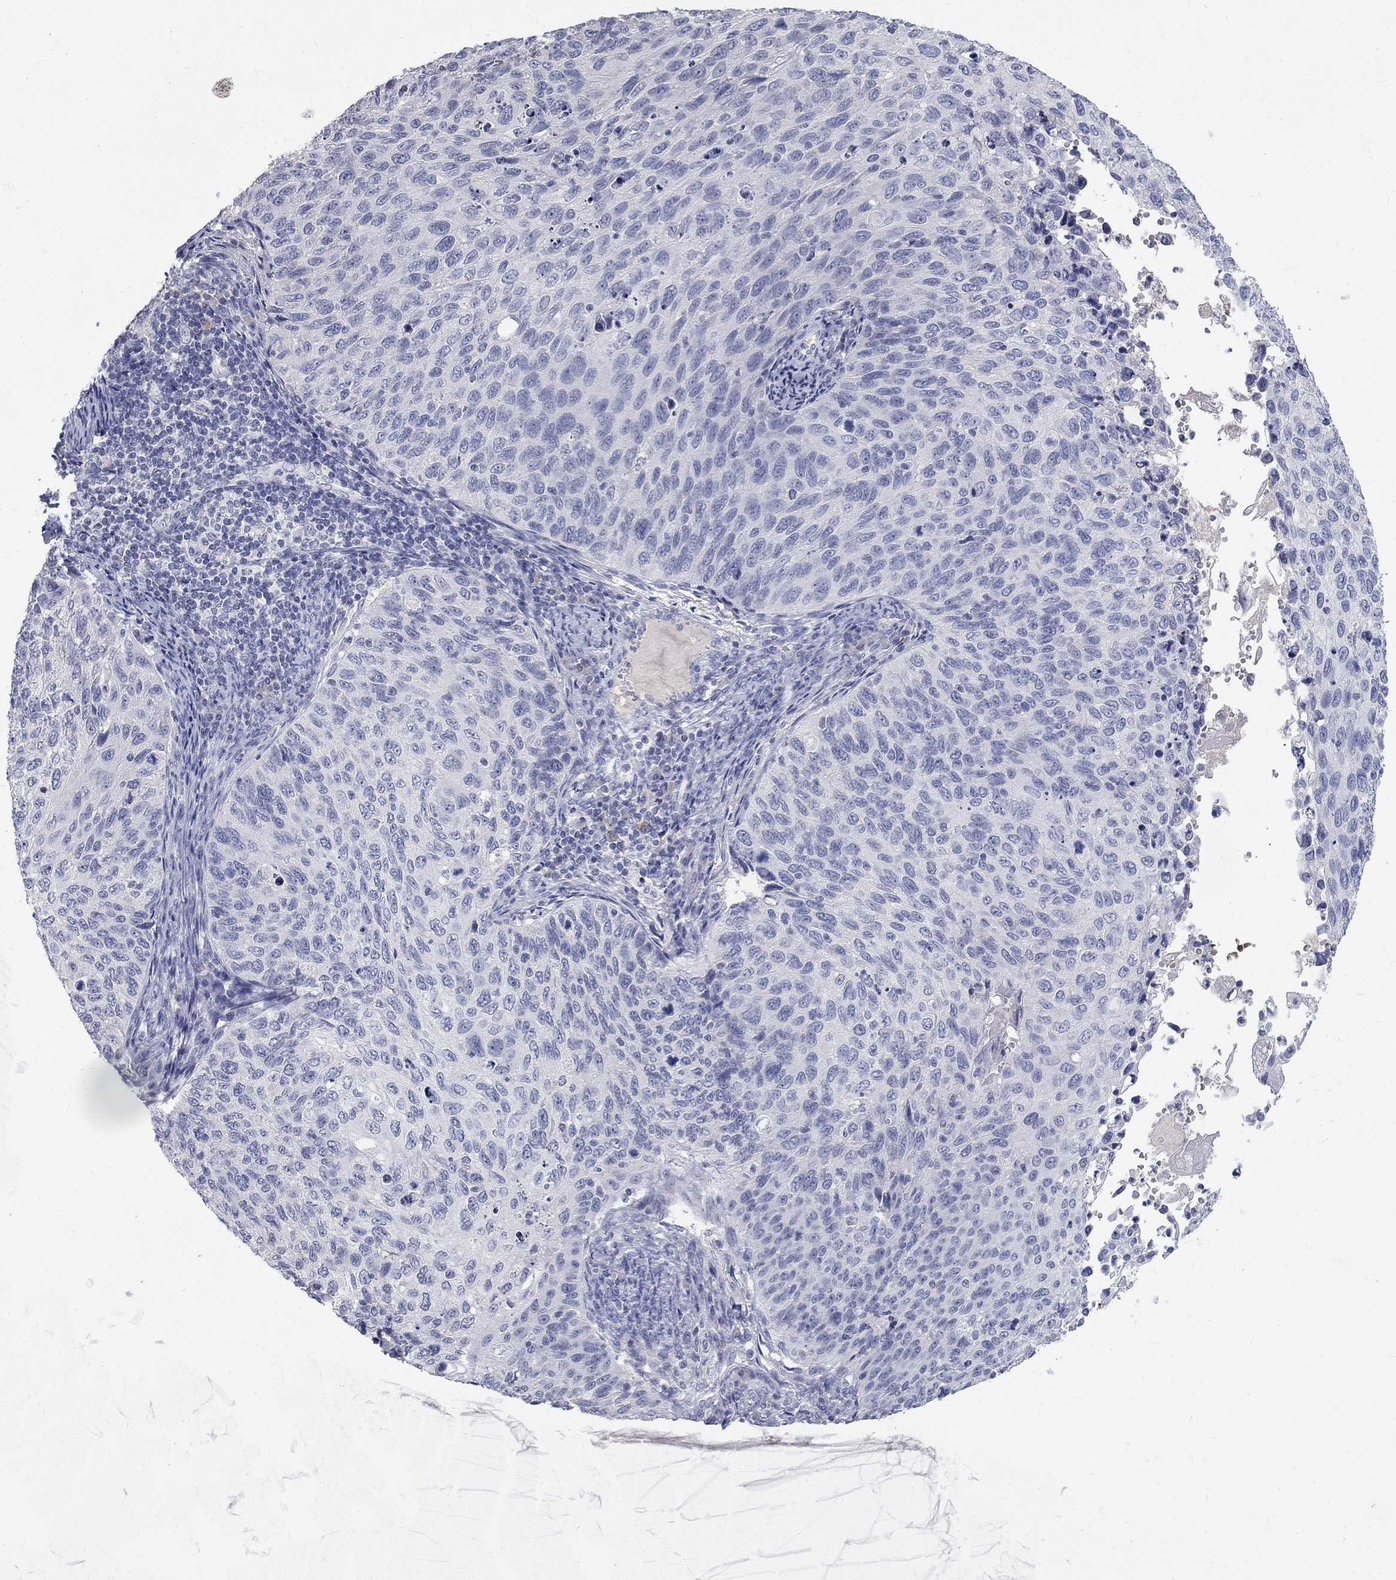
{"staining": {"intensity": "negative", "quantity": "none", "location": "none"}, "tissue": "cervical cancer", "cell_type": "Tumor cells", "image_type": "cancer", "snomed": [{"axis": "morphology", "description": "Squamous cell carcinoma, NOS"}, {"axis": "topography", "description": "Cervix"}], "caption": "The image shows no staining of tumor cells in cervical cancer. The staining was performed using DAB (3,3'-diaminobenzidine) to visualize the protein expression in brown, while the nuclei were stained in blue with hematoxylin (Magnification: 20x).", "gene": "PTH1R", "patient": {"sex": "female", "age": 70}}